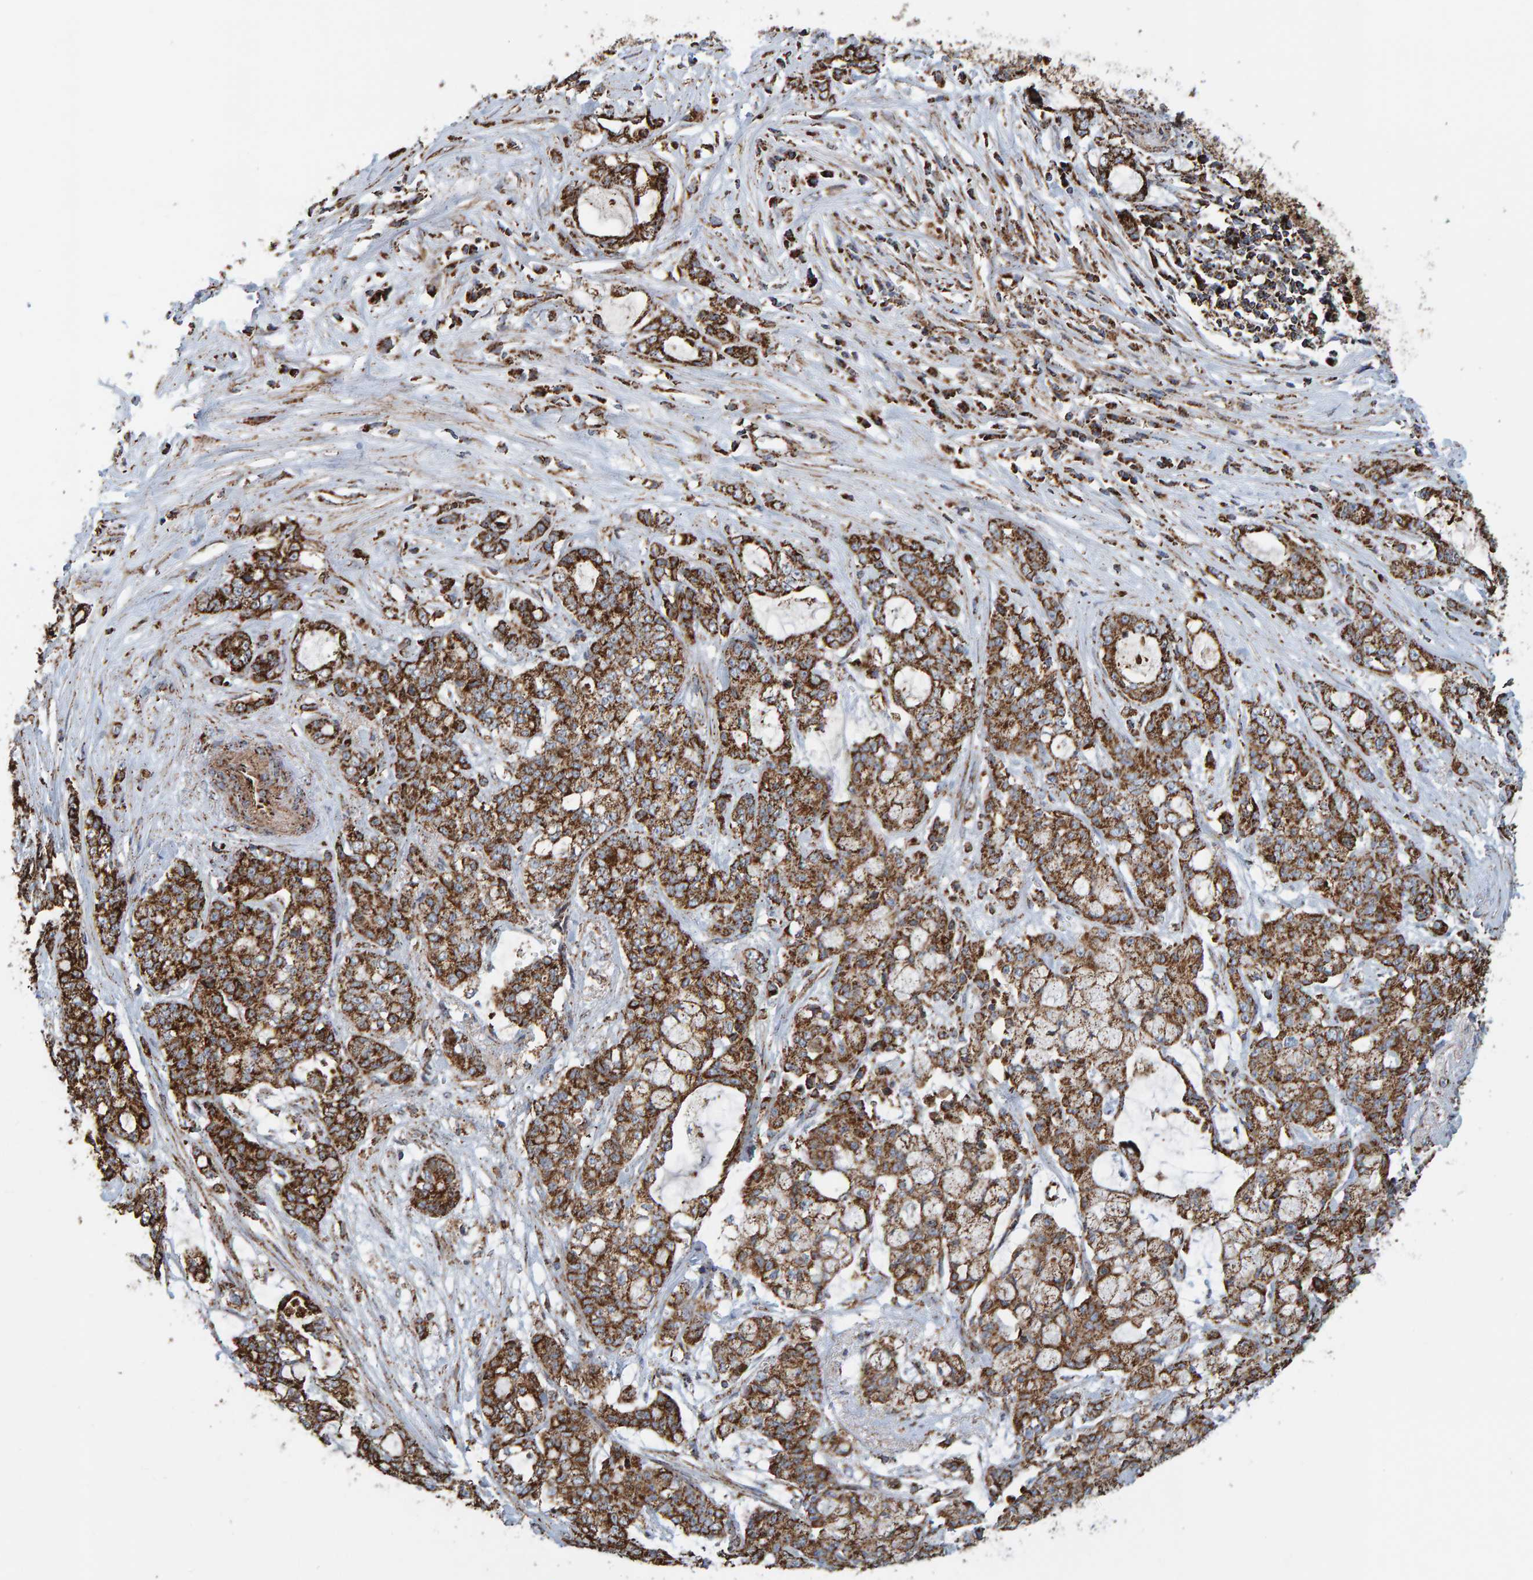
{"staining": {"intensity": "strong", "quantity": ">75%", "location": "cytoplasmic/membranous"}, "tissue": "pancreatic cancer", "cell_type": "Tumor cells", "image_type": "cancer", "snomed": [{"axis": "morphology", "description": "Adenocarcinoma, NOS"}, {"axis": "topography", "description": "Pancreas"}], "caption": "Immunohistochemical staining of pancreatic adenocarcinoma shows strong cytoplasmic/membranous protein staining in approximately >75% of tumor cells.", "gene": "MRPL45", "patient": {"sex": "female", "age": 73}}